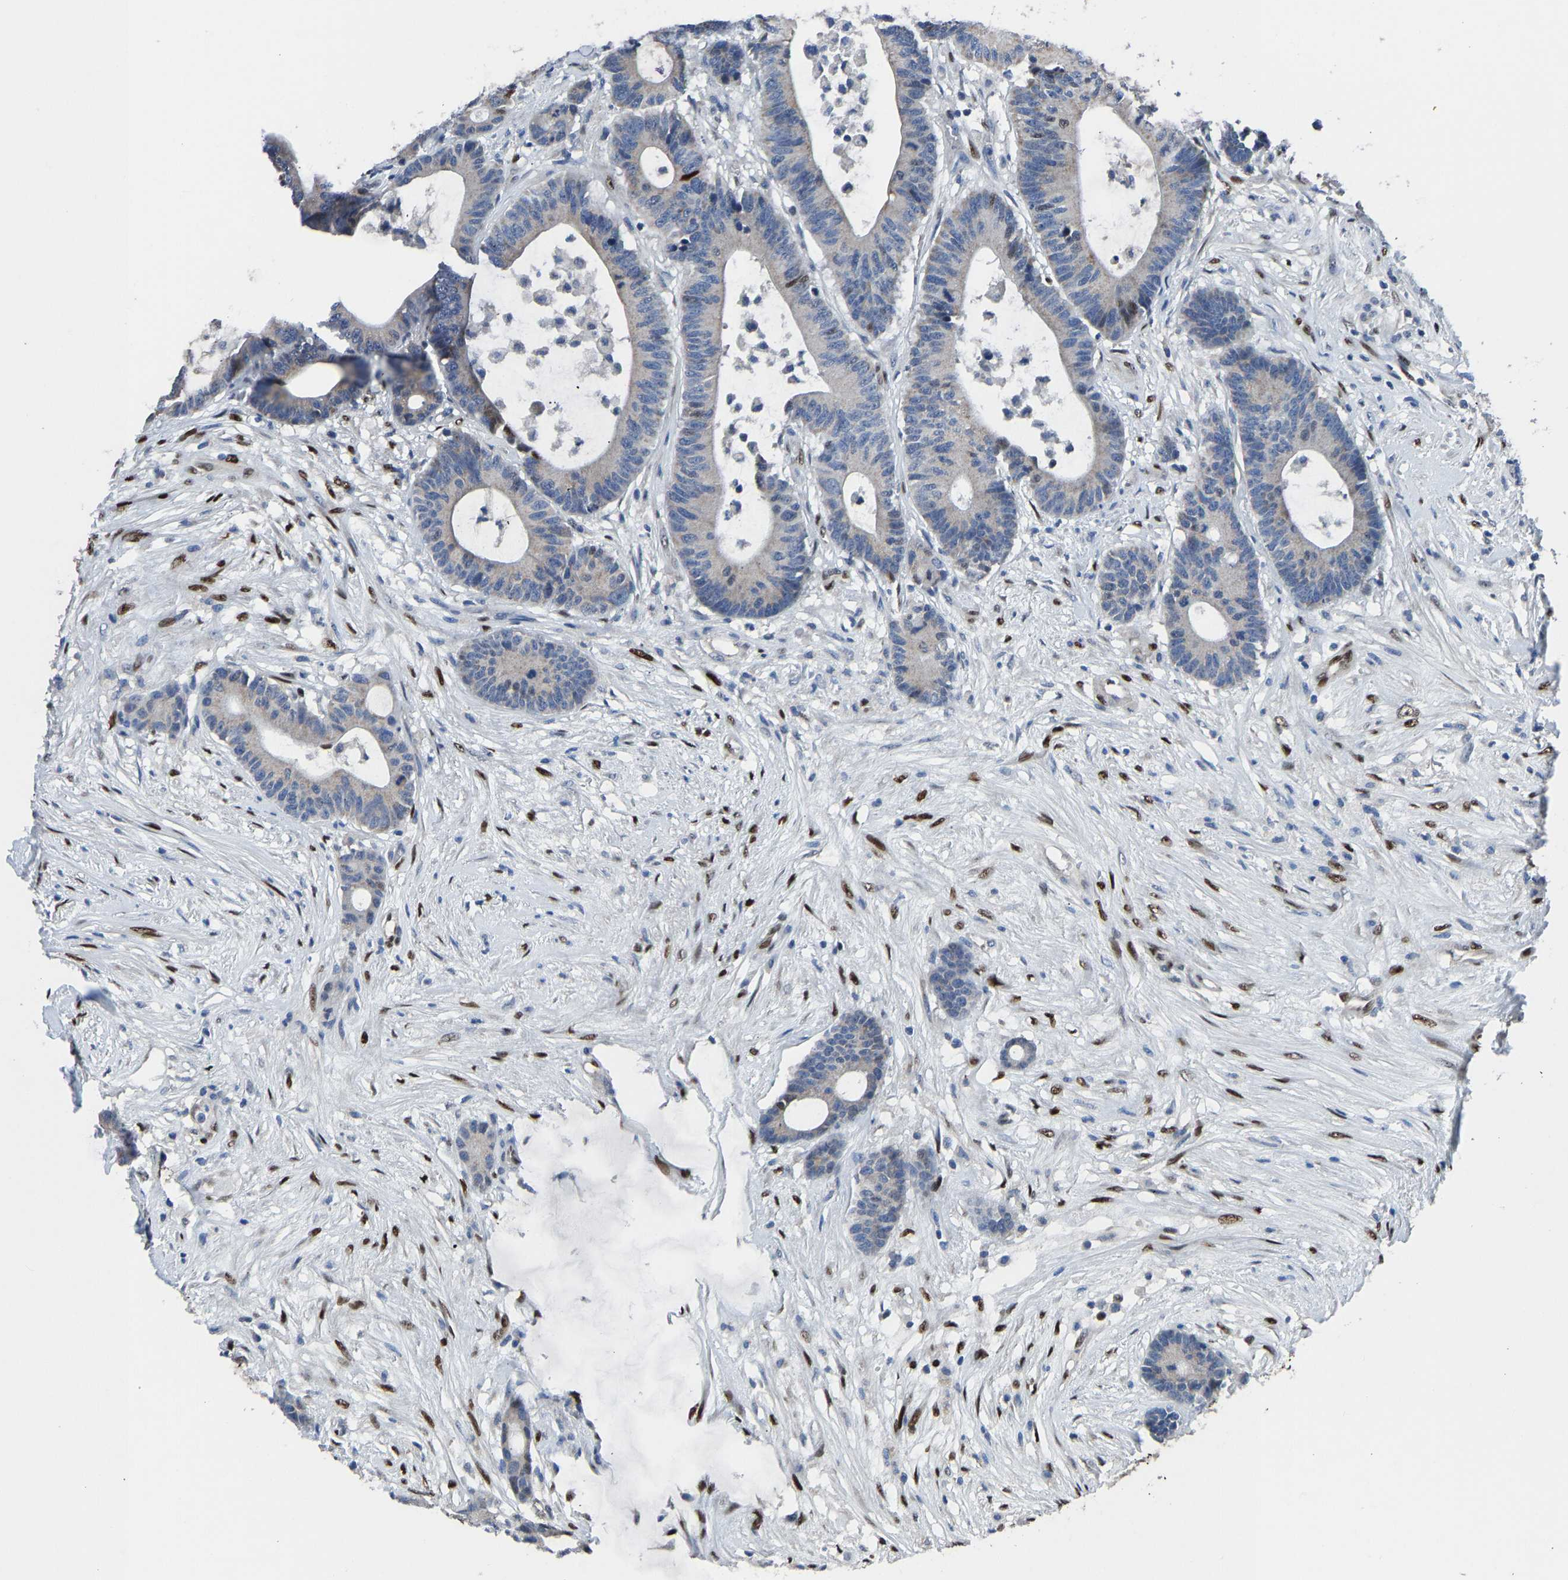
{"staining": {"intensity": "weak", "quantity": "<25%", "location": "nuclear"}, "tissue": "colorectal cancer", "cell_type": "Tumor cells", "image_type": "cancer", "snomed": [{"axis": "morphology", "description": "Adenocarcinoma, NOS"}, {"axis": "topography", "description": "Colon"}], "caption": "Protein analysis of colorectal cancer demonstrates no significant staining in tumor cells.", "gene": "EGR1", "patient": {"sex": "female", "age": 84}}